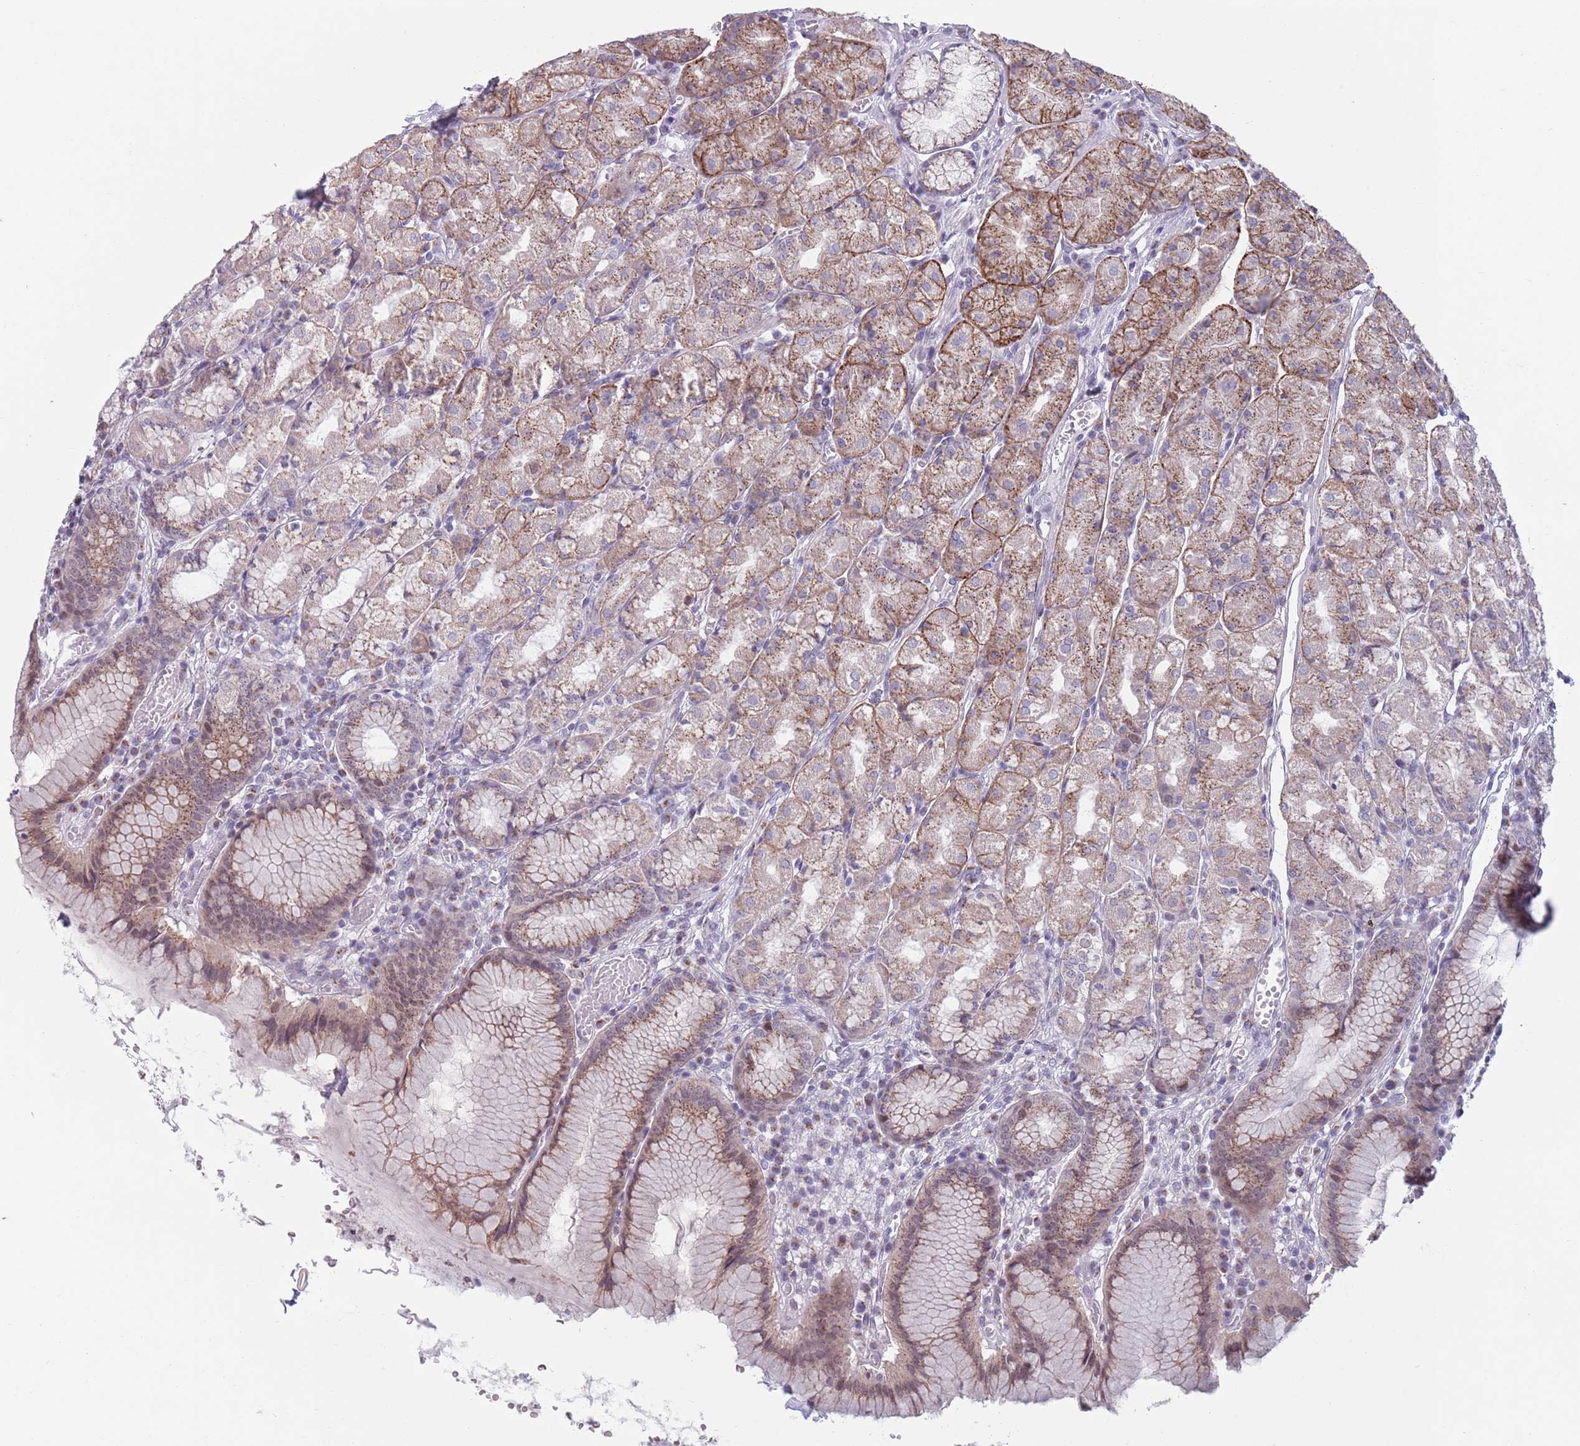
{"staining": {"intensity": "moderate", "quantity": "25%-75%", "location": "cytoplasmic/membranous"}, "tissue": "stomach", "cell_type": "Glandular cells", "image_type": "normal", "snomed": [{"axis": "morphology", "description": "Normal tissue, NOS"}, {"axis": "topography", "description": "Stomach"}], "caption": "Stomach stained with IHC shows moderate cytoplasmic/membranous positivity in about 25%-75% of glandular cells. Nuclei are stained in blue.", "gene": "ZKSCAN2", "patient": {"sex": "male", "age": 55}}